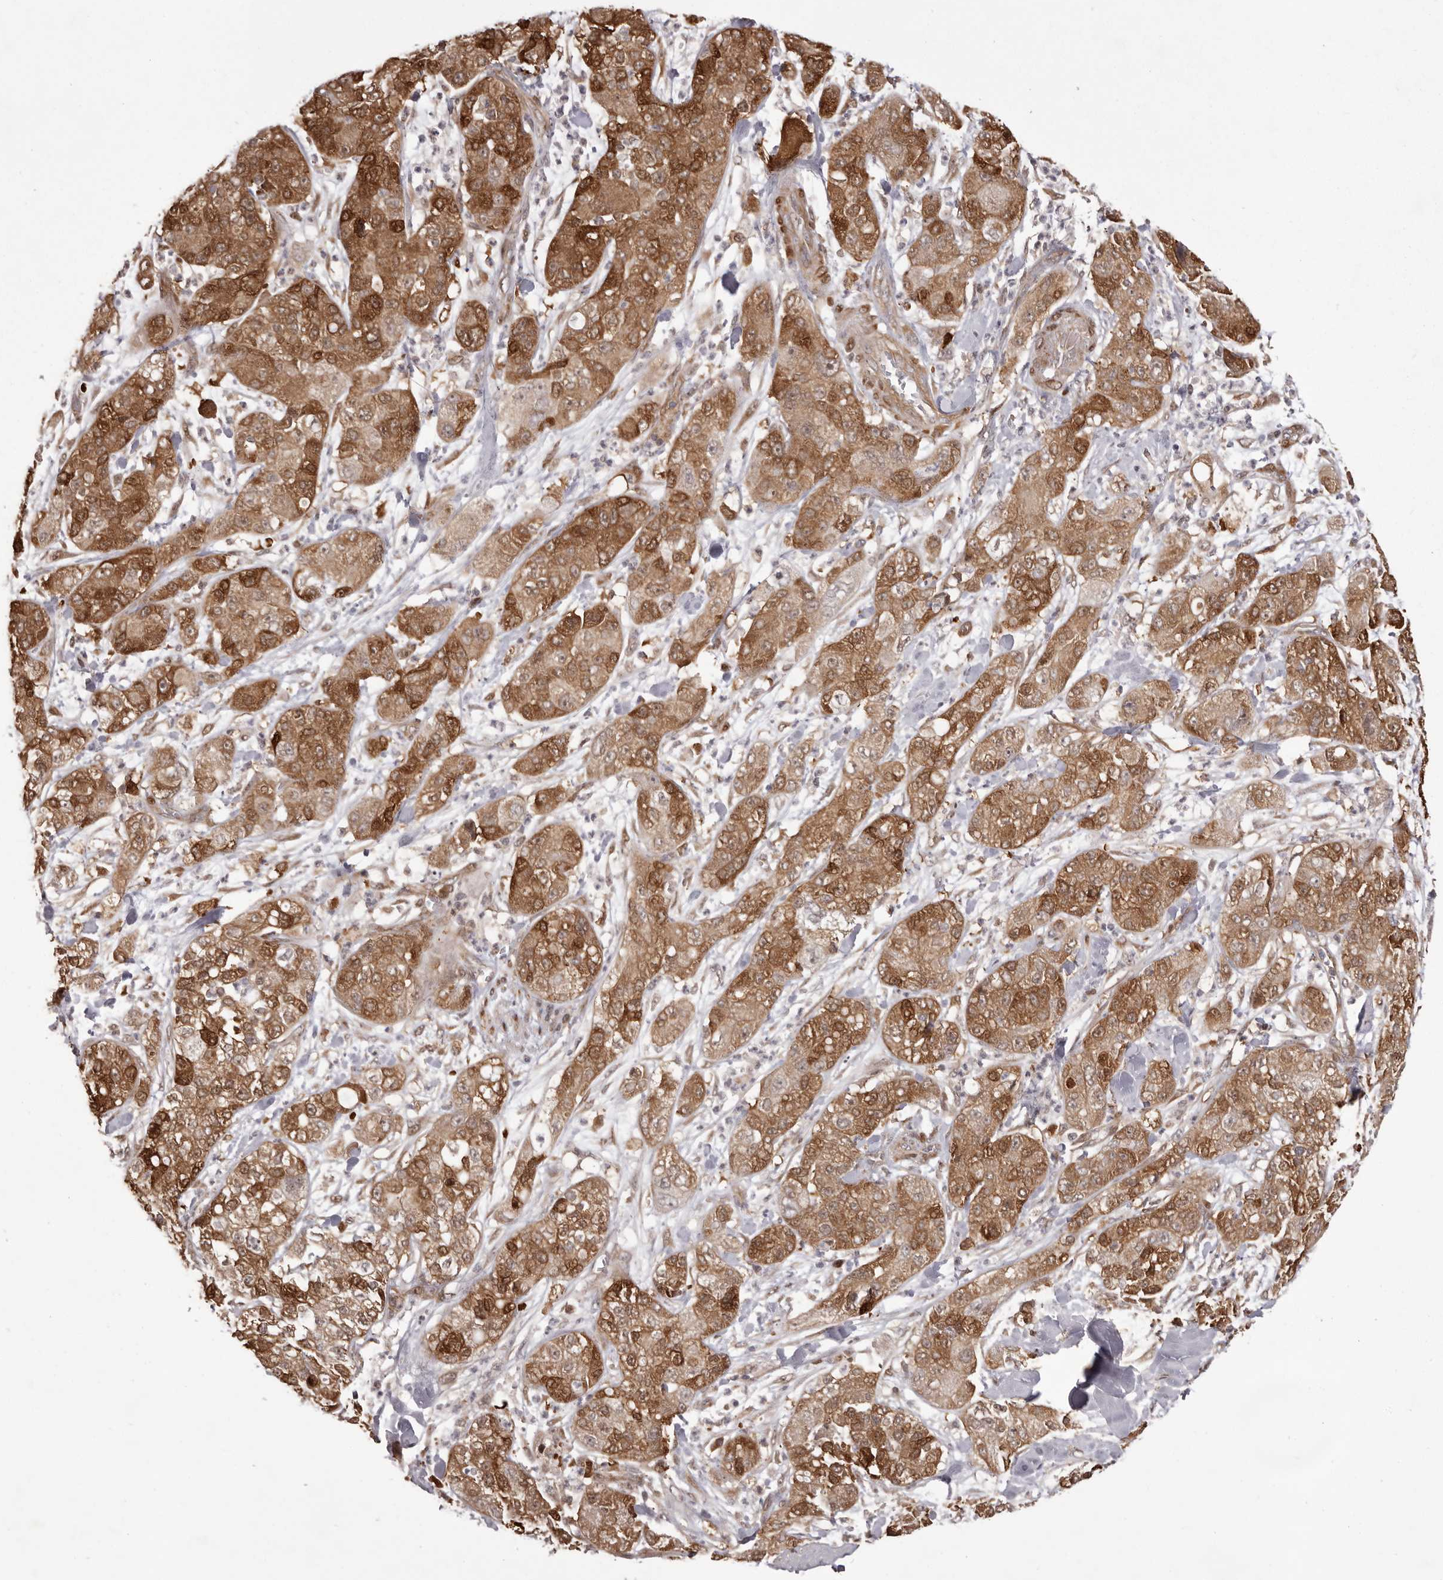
{"staining": {"intensity": "moderate", "quantity": ">75%", "location": "cytoplasmic/membranous"}, "tissue": "pancreatic cancer", "cell_type": "Tumor cells", "image_type": "cancer", "snomed": [{"axis": "morphology", "description": "Adenocarcinoma, NOS"}, {"axis": "topography", "description": "Pancreas"}], "caption": "Immunohistochemical staining of human pancreatic adenocarcinoma exhibits moderate cytoplasmic/membranous protein staining in about >75% of tumor cells.", "gene": "GFOD1", "patient": {"sex": "female", "age": 78}}